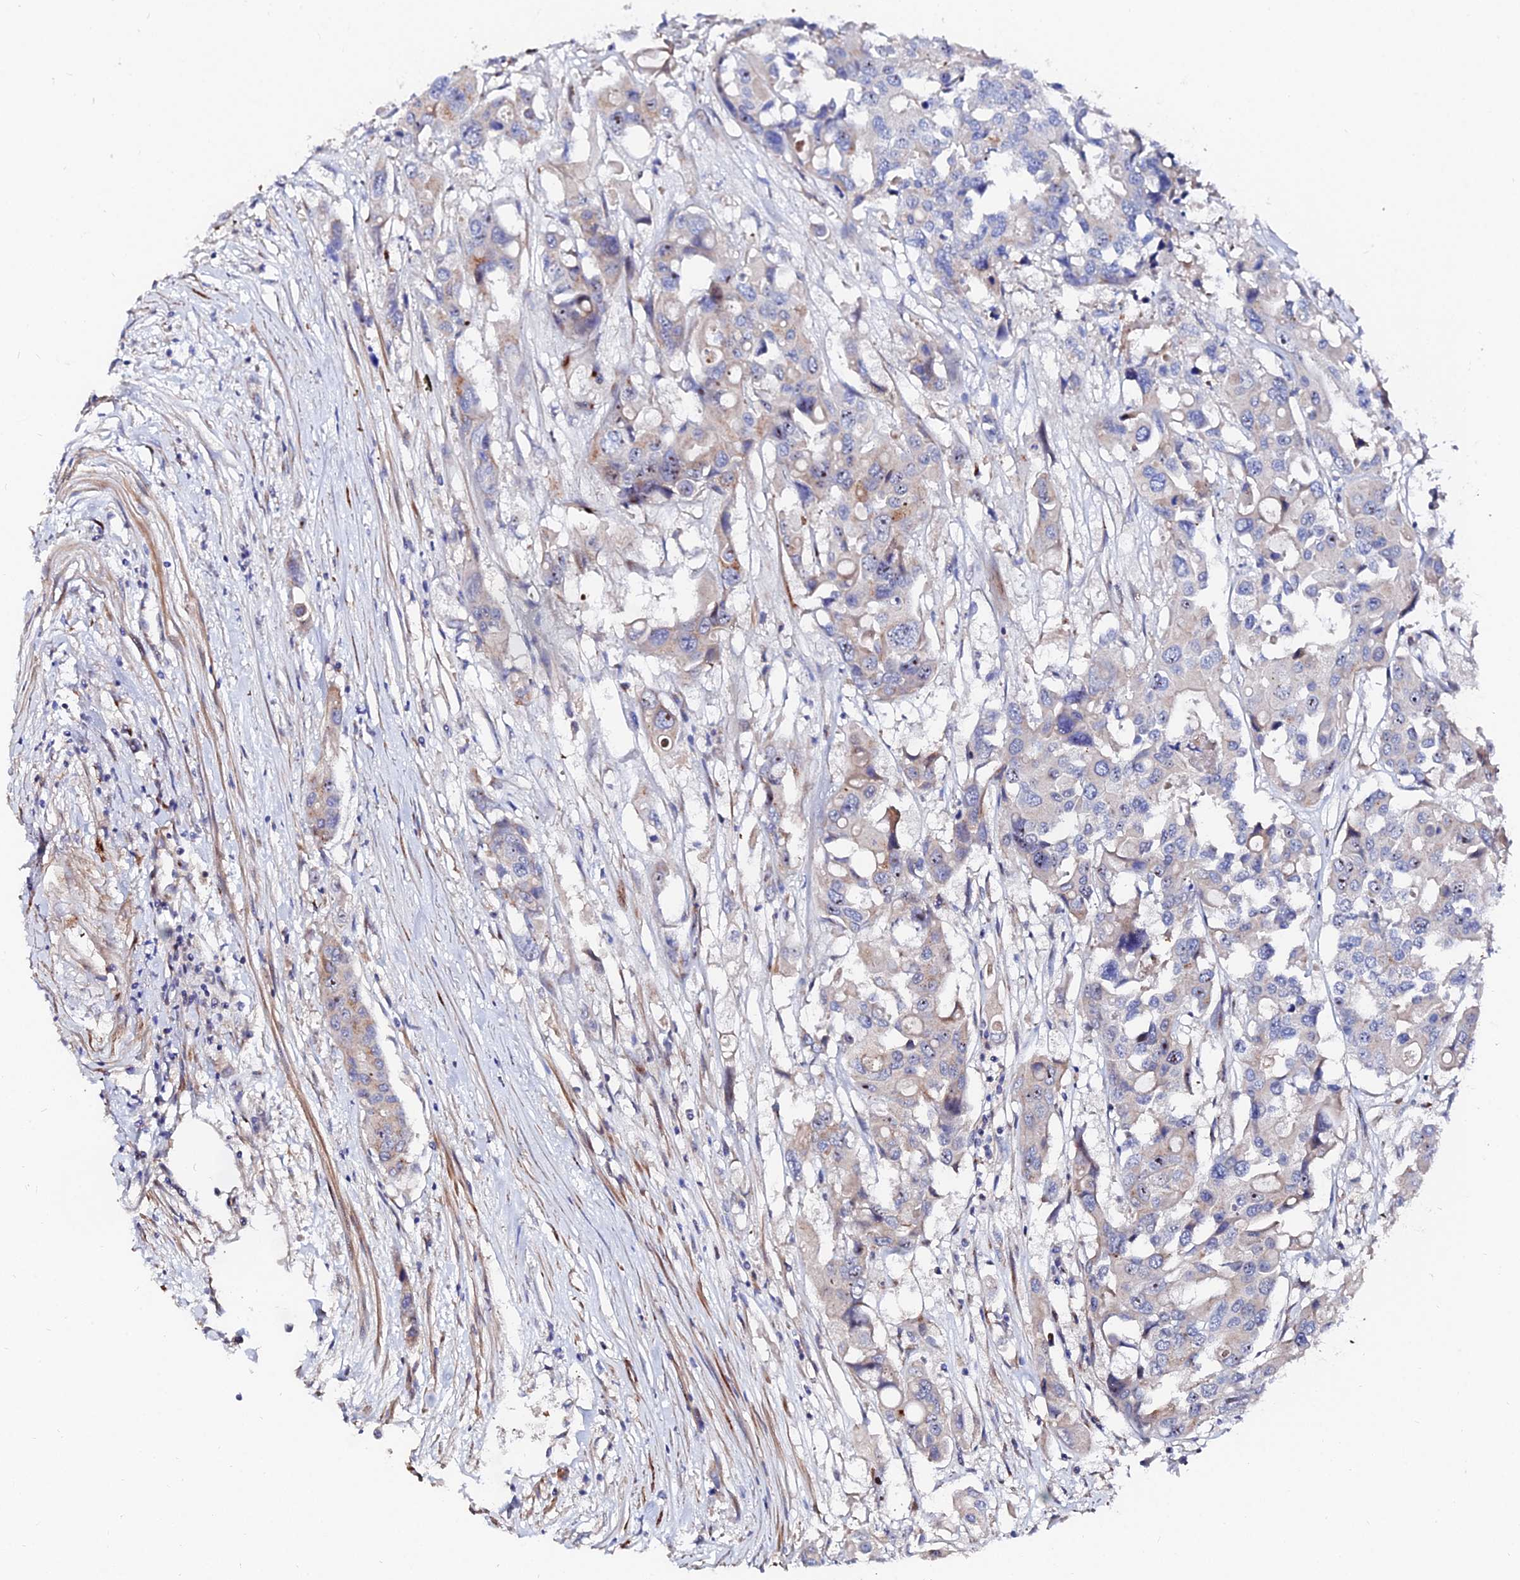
{"staining": {"intensity": "weak", "quantity": "<25%", "location": "cytoplasmic/membranous"}, "tissue": "colorectal cancer", "cell_type": "Tumor cells", "image_type": "cancer", "snomed": [{"axis": "morphology", "description": "Adenocarcinoma, NOS"}, {"axis": "topography", "description": "Colon"}], "caption": "Colorectal cancer (adenocarcinoma) stained for a protein using IHC demonstrates no positivity tumor cells.", "gene": "BORCS8", "patient": {"sex": "male", "age": 77}}